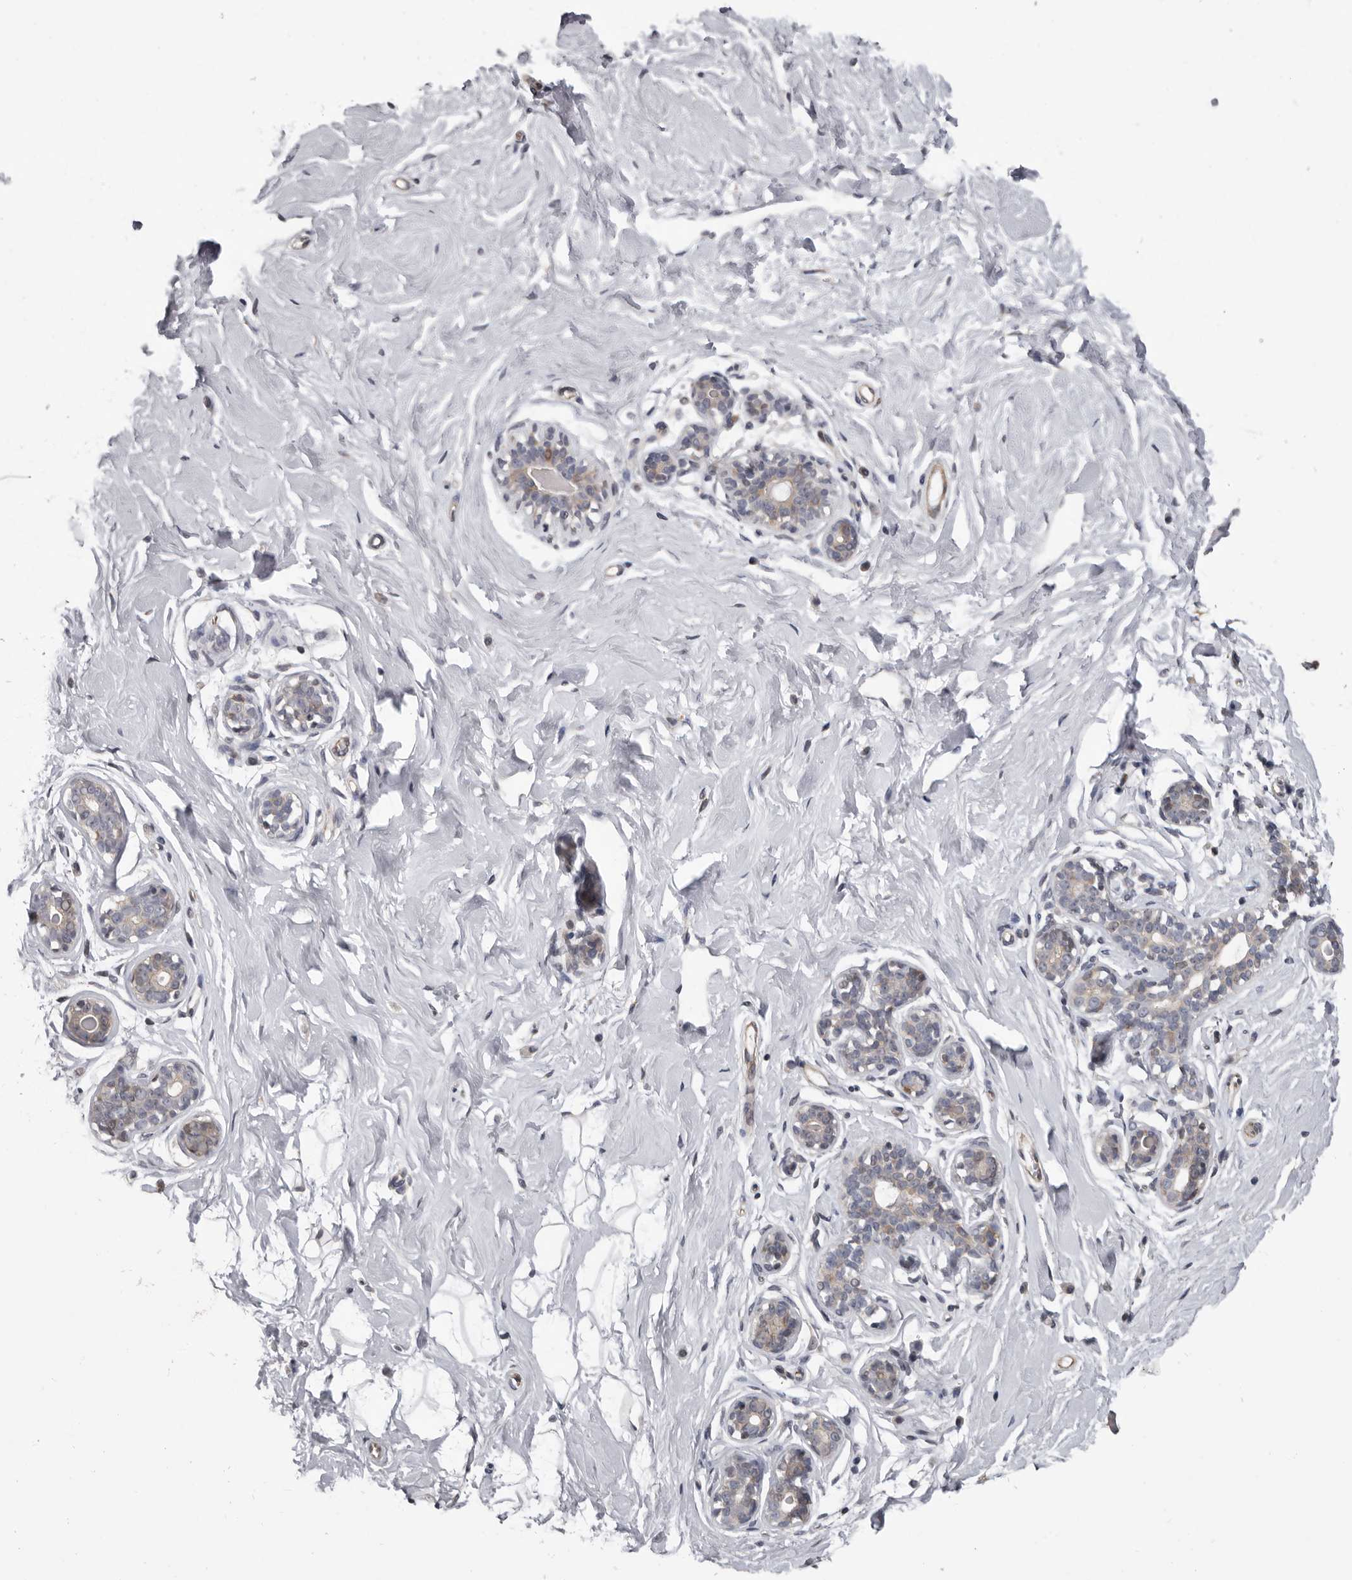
{"staining": {"intensity": "negative", "quantity": "none", "location": "none"}, "tissue": "breast", "cell_type": "Adipocytes", "image_type": "normal", "snomed": [{"axis": "morphology", "description": "Normal tissue, NOS"}, {"axis": "morphology", "description": "Adenoma, NOS"}, {"axis": "topography", "description": "Breast"}], "caption": "Breast stained for a protein using immunohistochemistry (IHC) shows no expression adipocytes.", "gene": "FGFR4", "patient": {"sex": "female", "age": 23}}